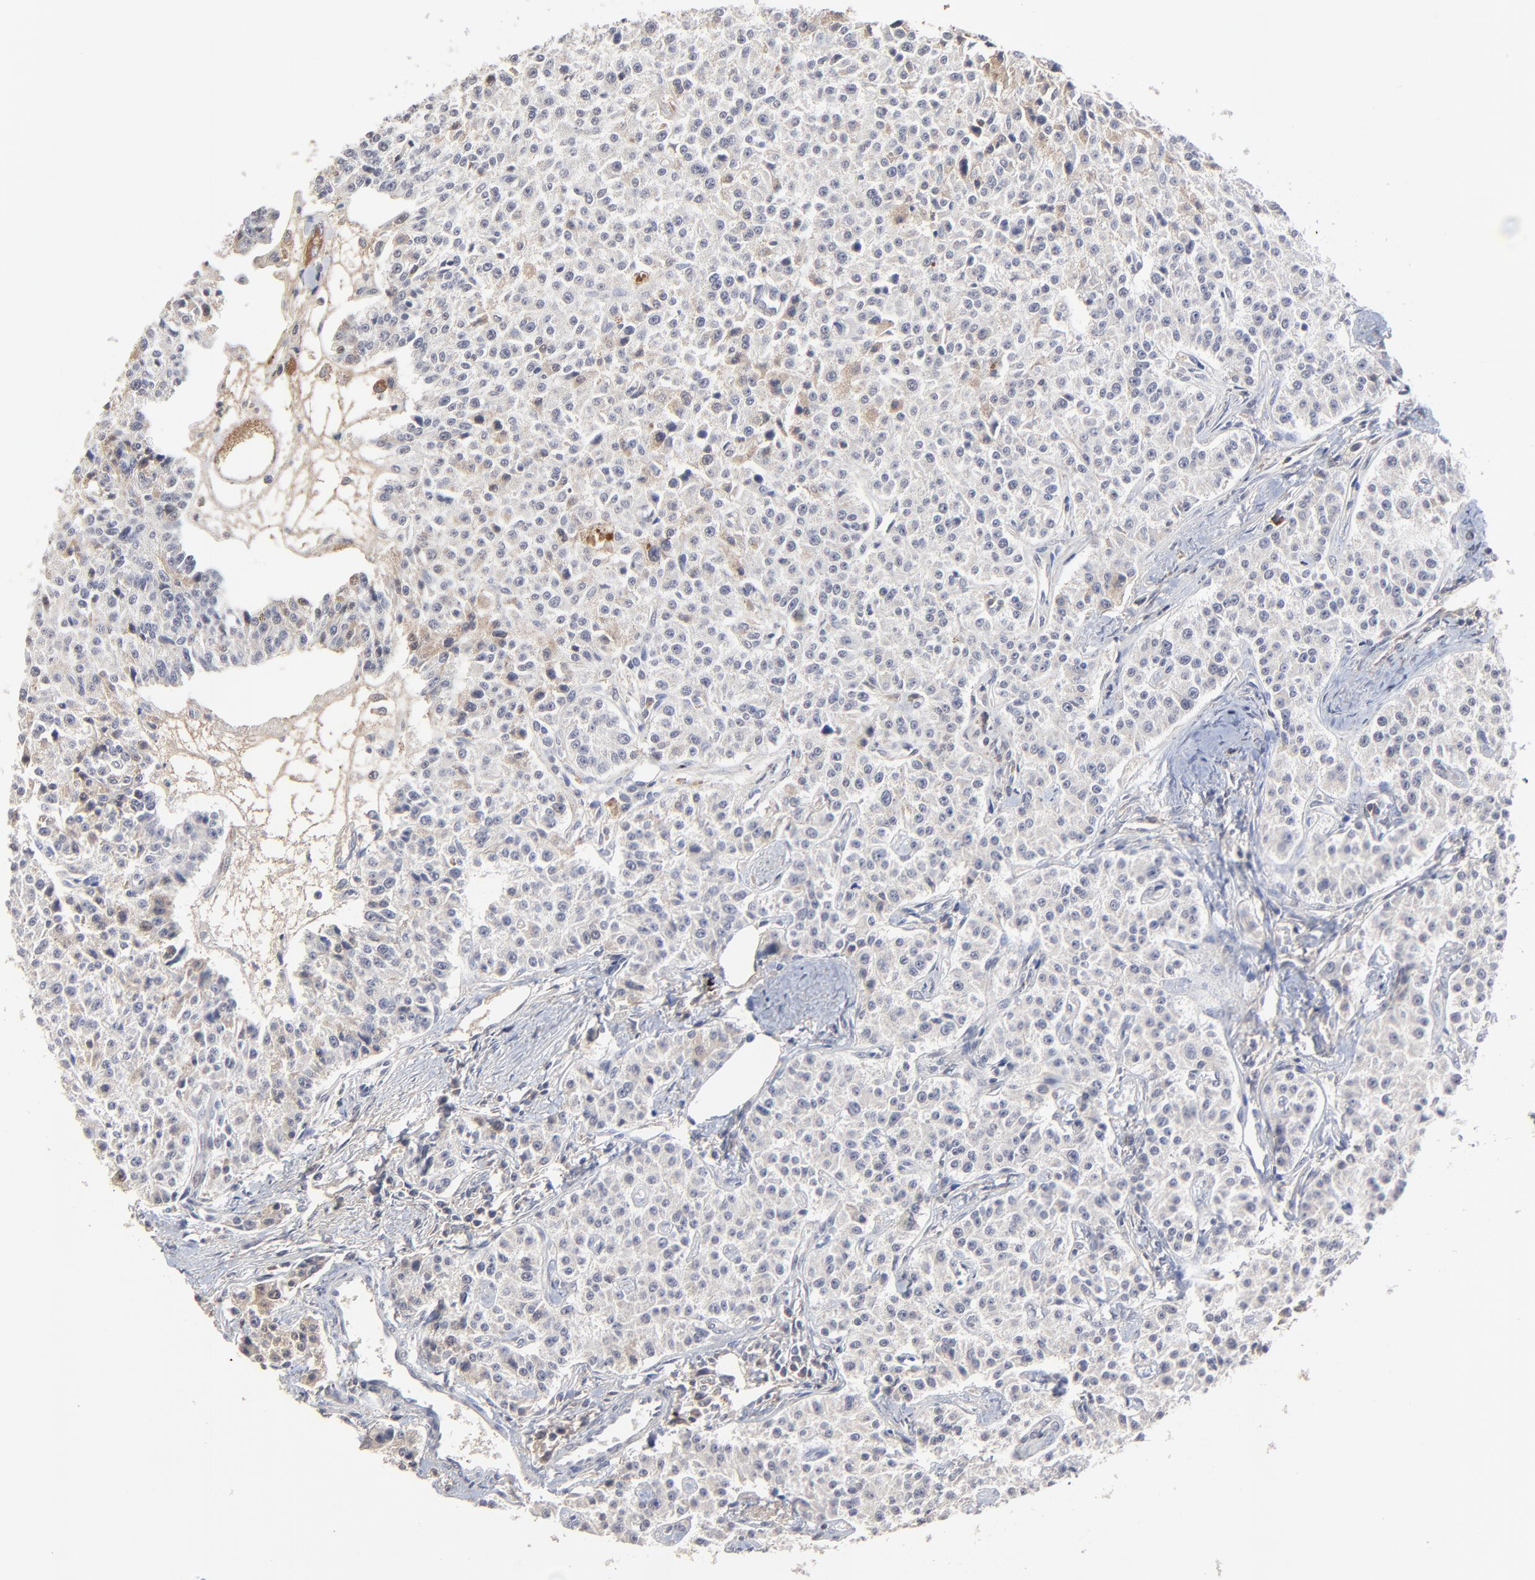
{"staining": {"intensity": "weak", "quantity": "<25%", "location": "cytoplasmic/membranous"}, "tissue": "carcinoid", "cell_type": "Tumor cells", "image_type": "cancer", "snomed": [{"axis": "morphology", "description": "Carcinoid, malignant, NOS"}, {"axis": "topography", "description": "Stomach"}], "caption": "The photomicrograph reveals no staining of tumor cells in malignant carcinoid.", "gene": "VPREB3", "patient": {"sex": "female", "age": 76}}